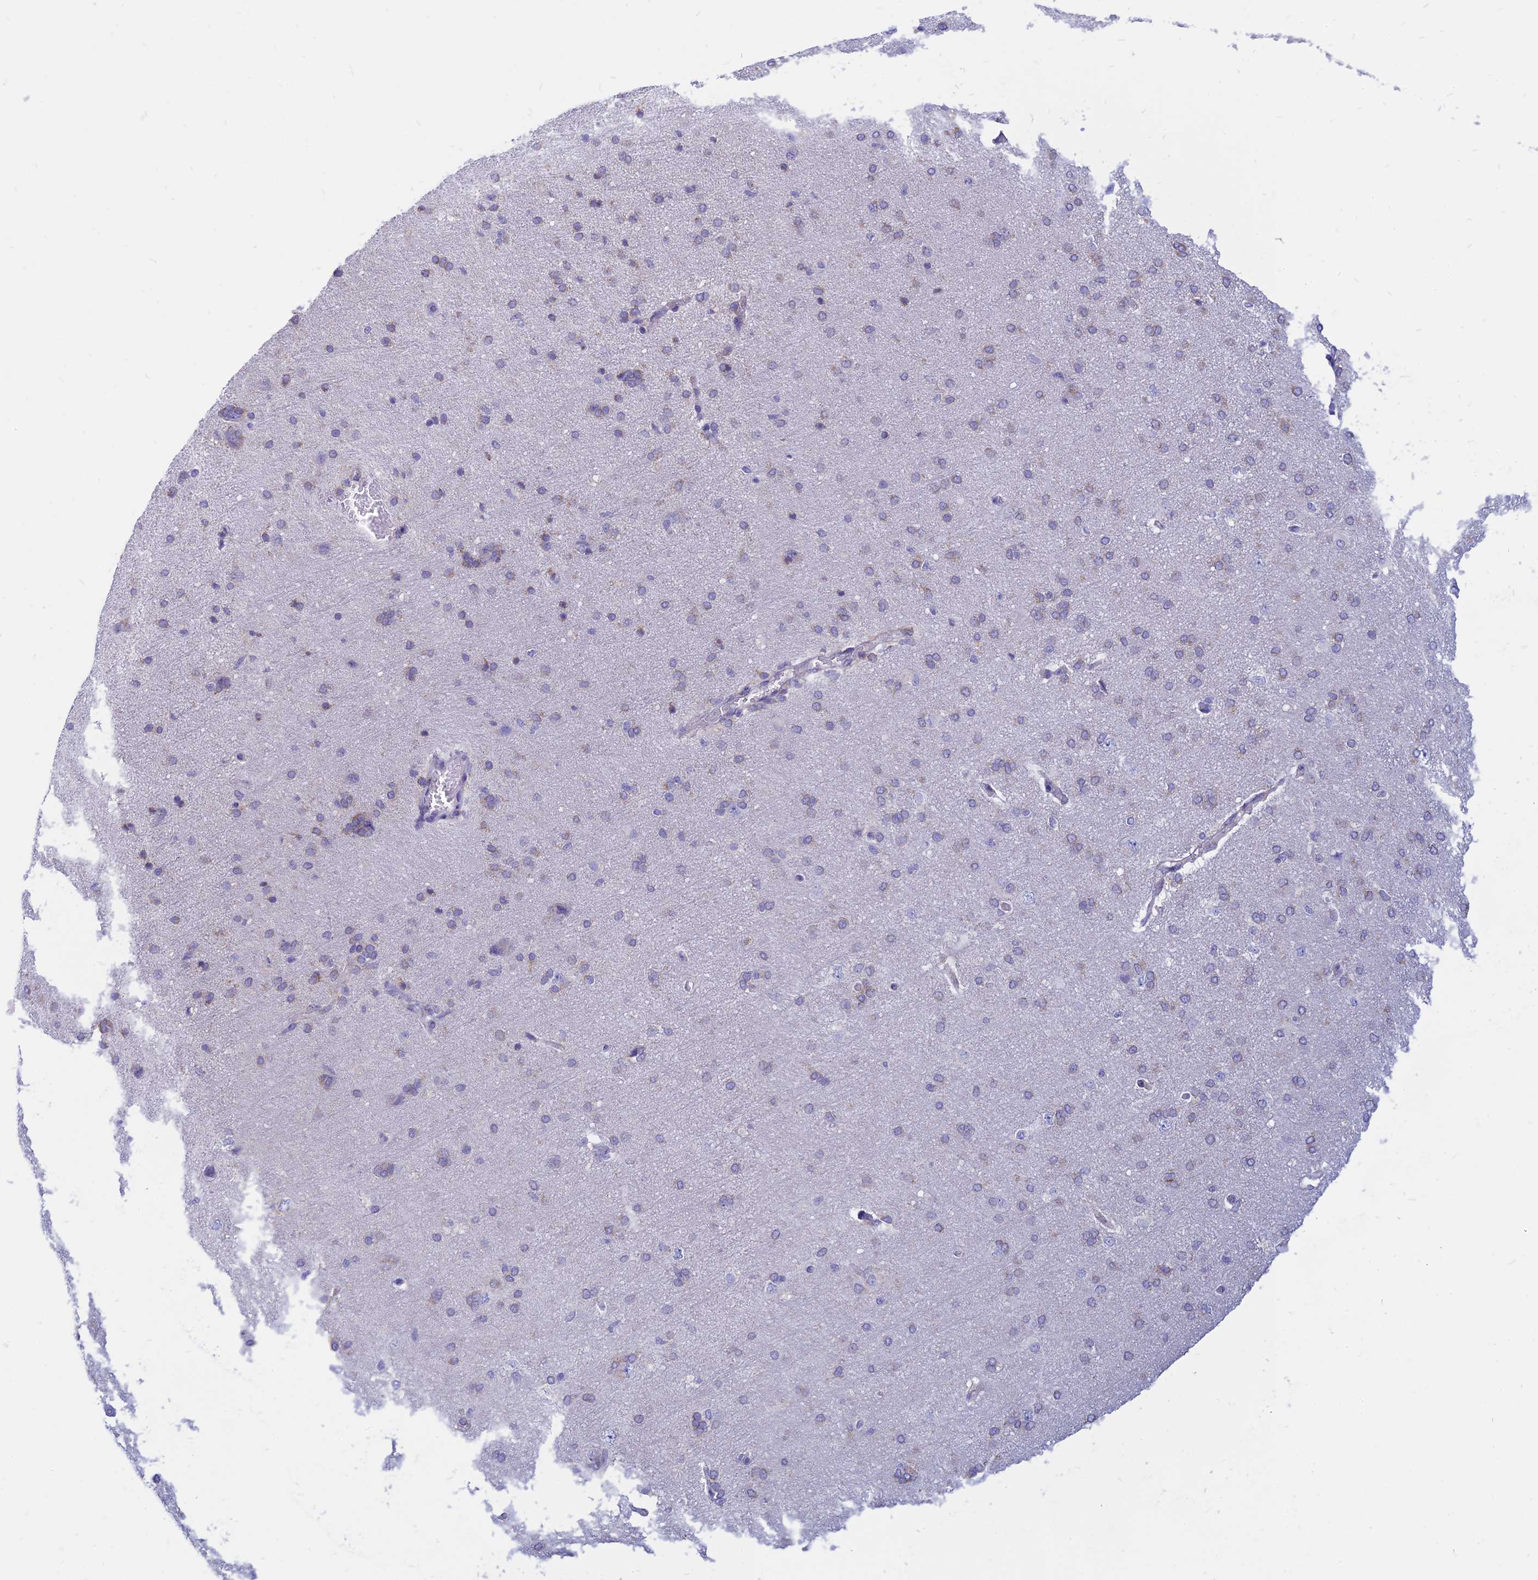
{"staining": {"intensity": "negative", "quantity": "none", "location": "none"}, "tissue": "cerebral cortex", "cell_type": "Endothelial cells", "image_type": "normal", "snomed": [{"axis": "morphology", "description": "Normal tissue, NOS"}, {"axis": "topography", "description": "Cerebral cortex"}], "caption": "Immunohistochemistry (IHC) histopathology image of benign human cerebral cortex stained for a protein (brown), which exhibits no positivity in endothelial cells.", "gene": "PACC1", "patient": {"sex": "male", "age": 62}}